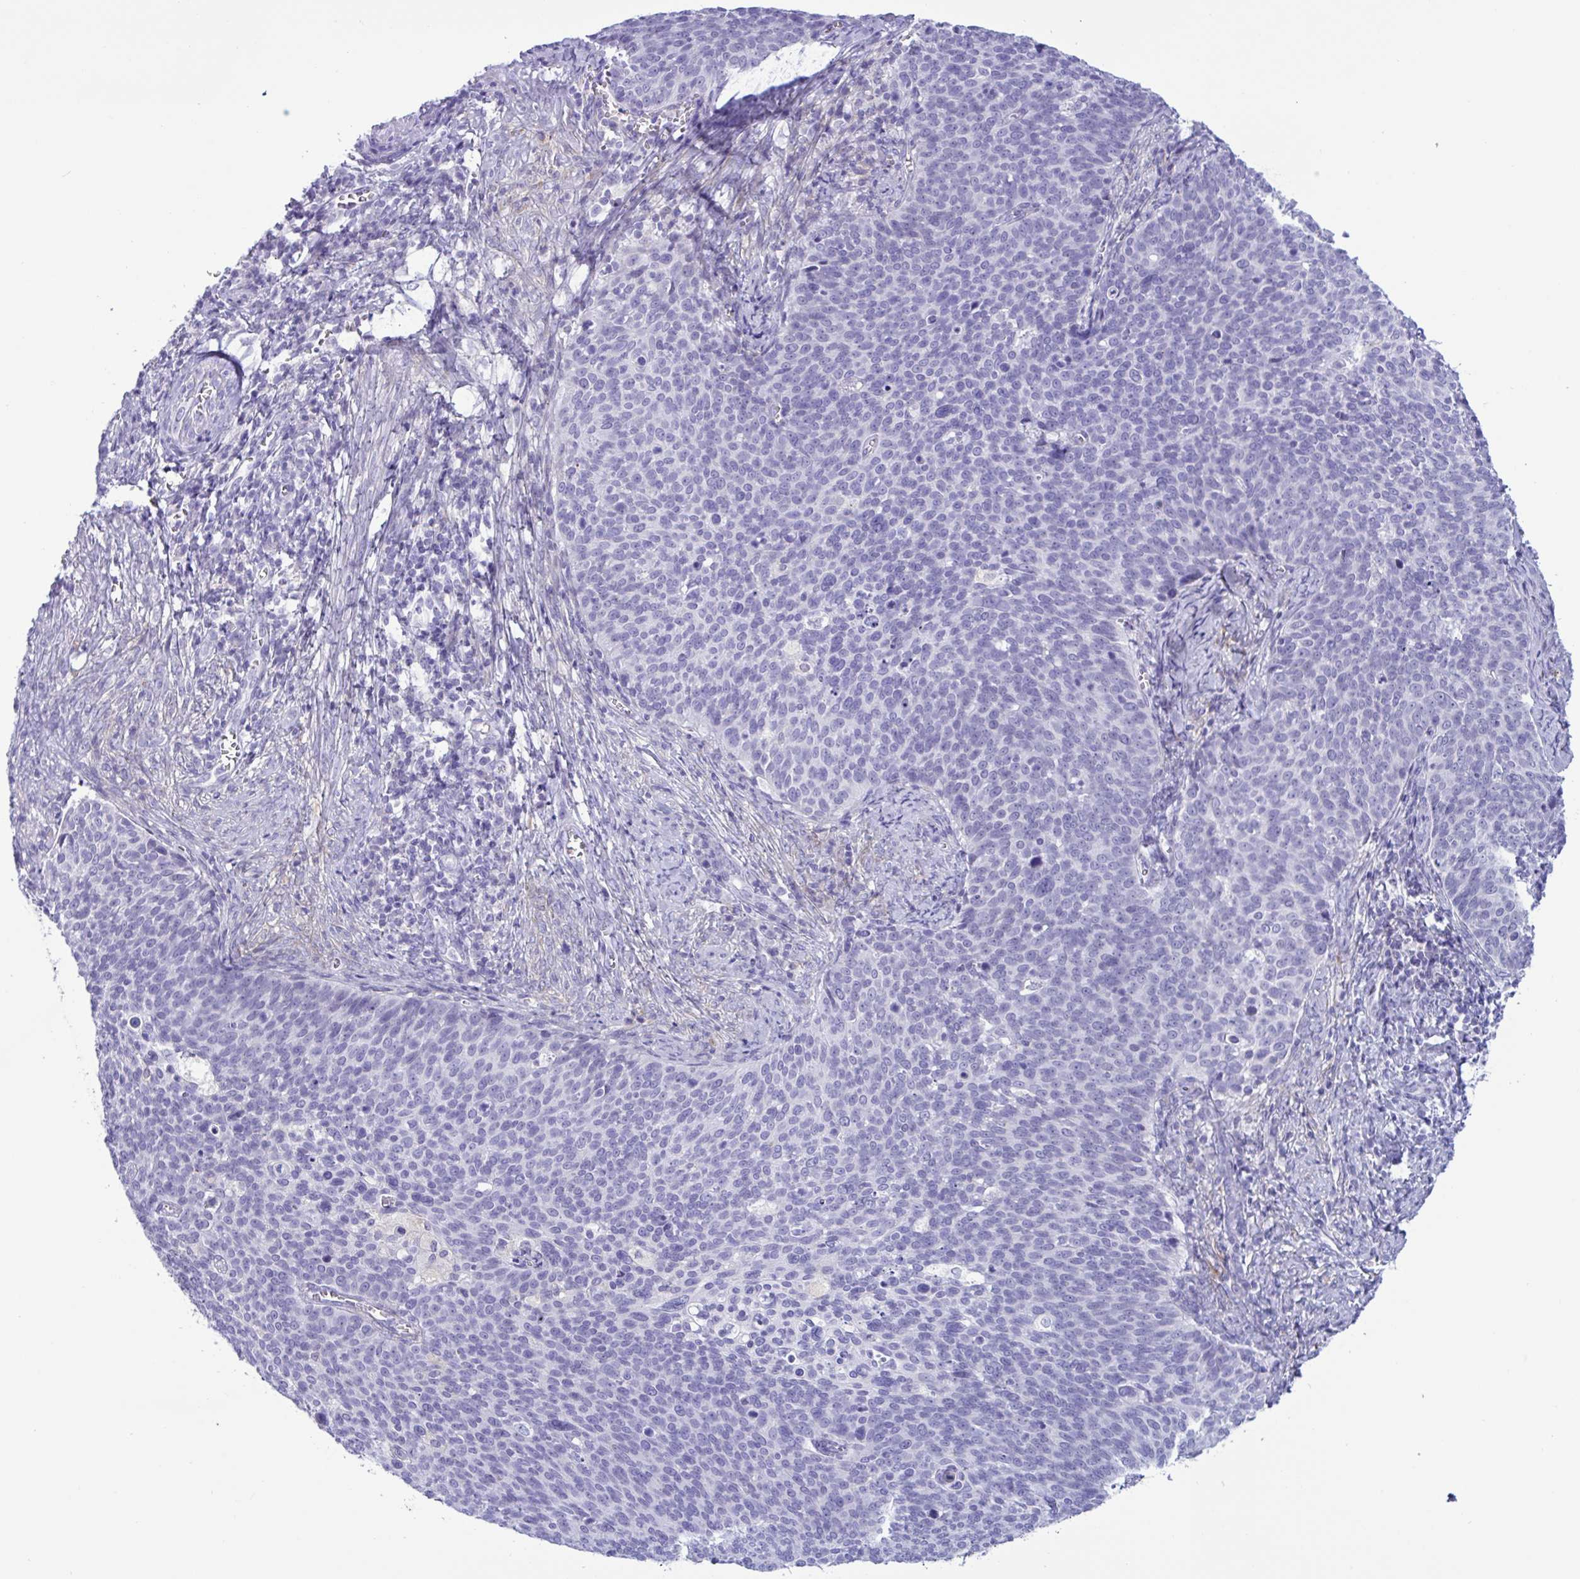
{"staining": {"intensity": "negative", "quantity": "none", "location": "none"}, "tissue": "cervical cancer", "cell_type": "Tumor cells", "image_type": "cancer", "snomed": [{"axis": "morphology", "description": "Normal tissue, NOS"}, {"axis": "morphology", "description": "Squamous cell carcinoma, NOS"}, {"axis": "topography", "description": "Cervix"}], "caption": "Histopathology image shows no significant protein expression in tumor cells of cervical cancer (squamous cell carcinoma).", "gene": "SREBF1", "patient": {"sex": "female", "age": 39}}